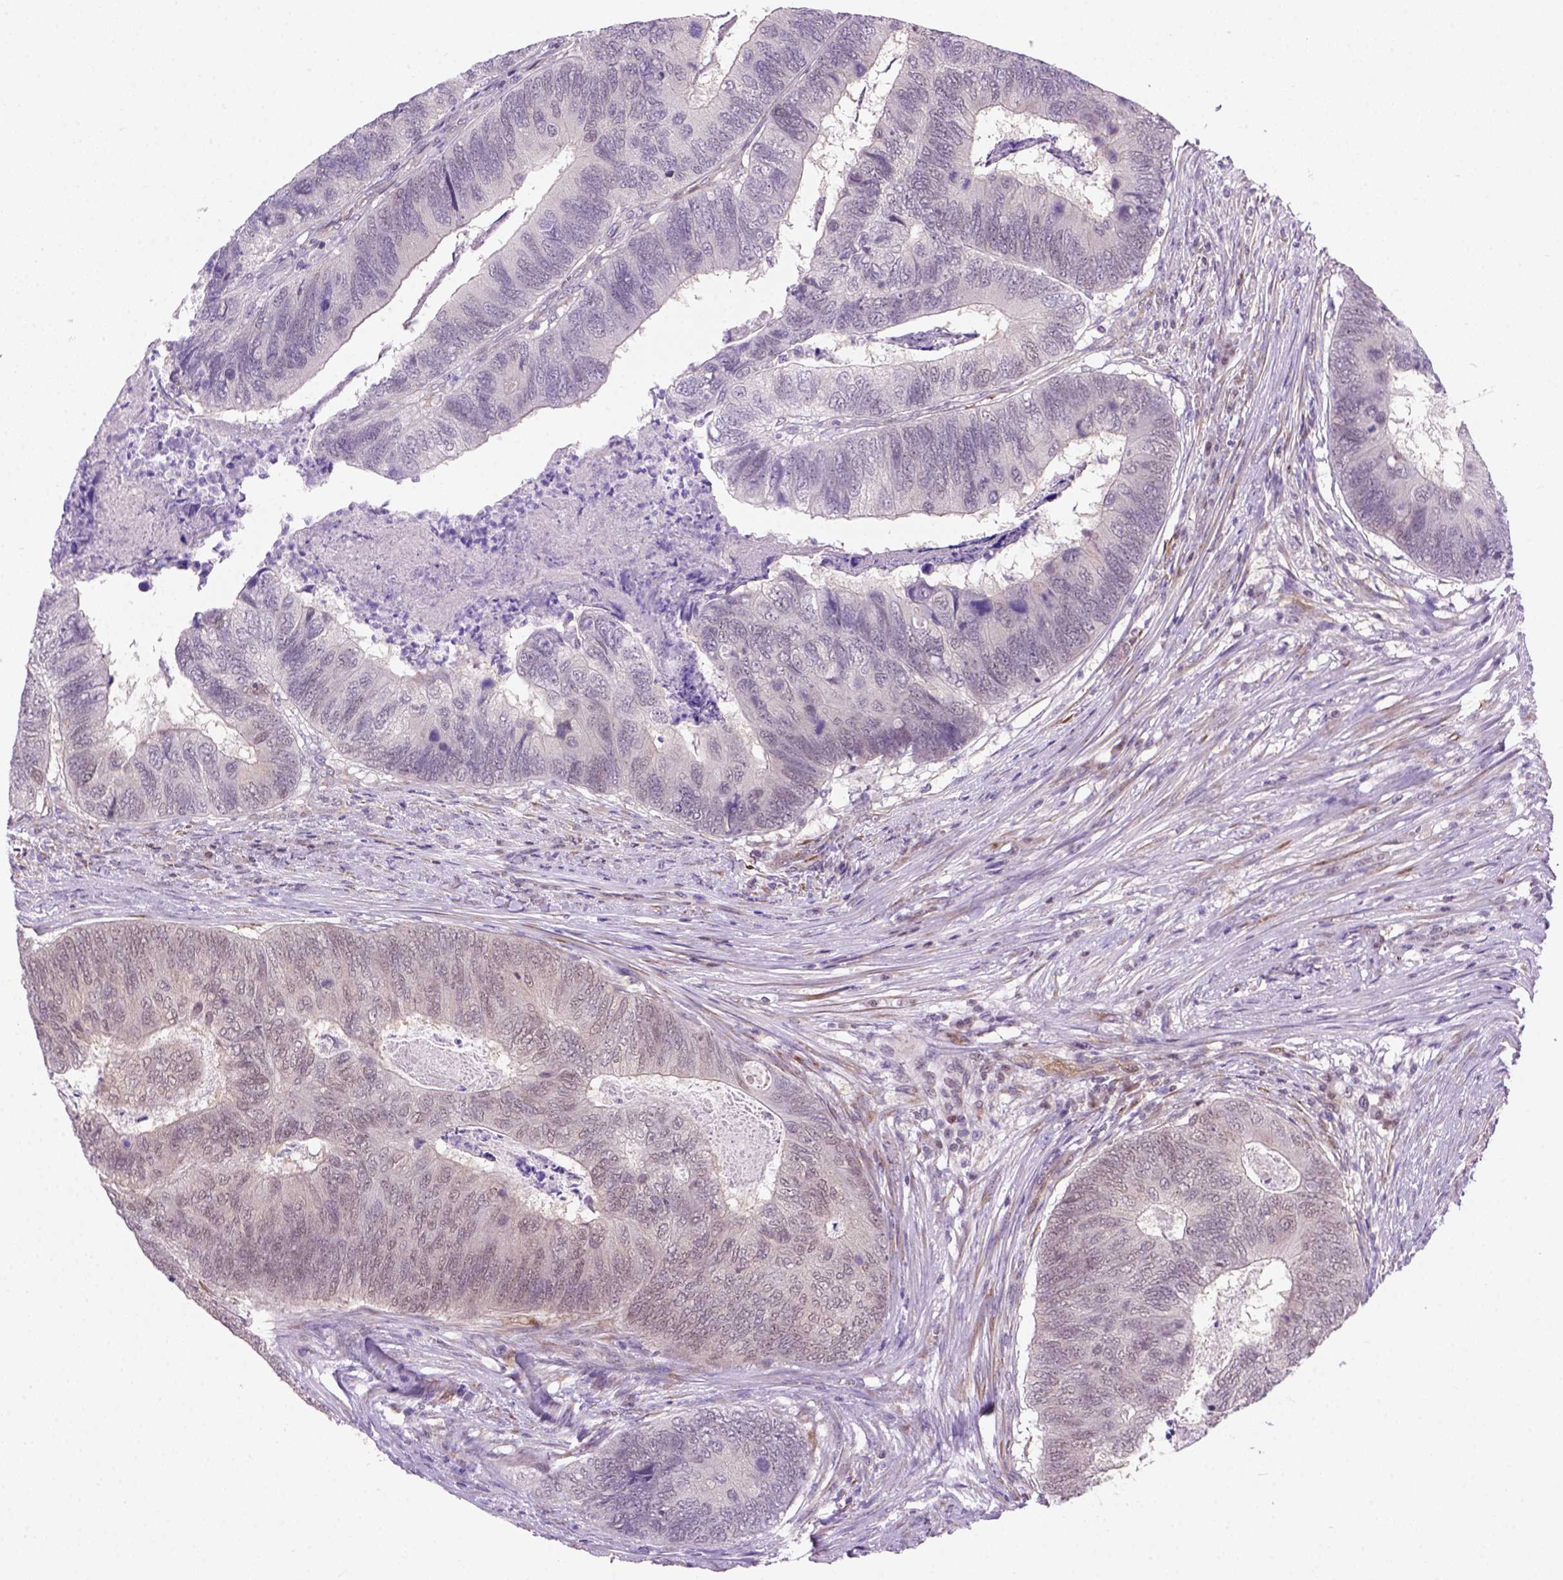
{"staining": {"intensity": "negative", "quantity": "none", "location": "none"}, "tissue": "colorectal cancer", "cell_type": "Tumor cells", "image_type": "cancer", "snomed": [{"axis": "morphology", "description": "Adenocarcinoma, NOS"}, {"axis": "topography", "description": "Colon"}], "caption": "This histopathology image is of colorectal cancer stained with immunohistochemistry to label a protein in brown with the nuclei are counter-stained blue. There is no expression in tumor cells. (Stains: DAB (3,3'-diaminobenzidine) IHC with hematoxylin counter stain, Microscopy: brightfield microscopy at high magnification).", "gene": "MGMT", "patient": {"sex": "female", "age": 67}}